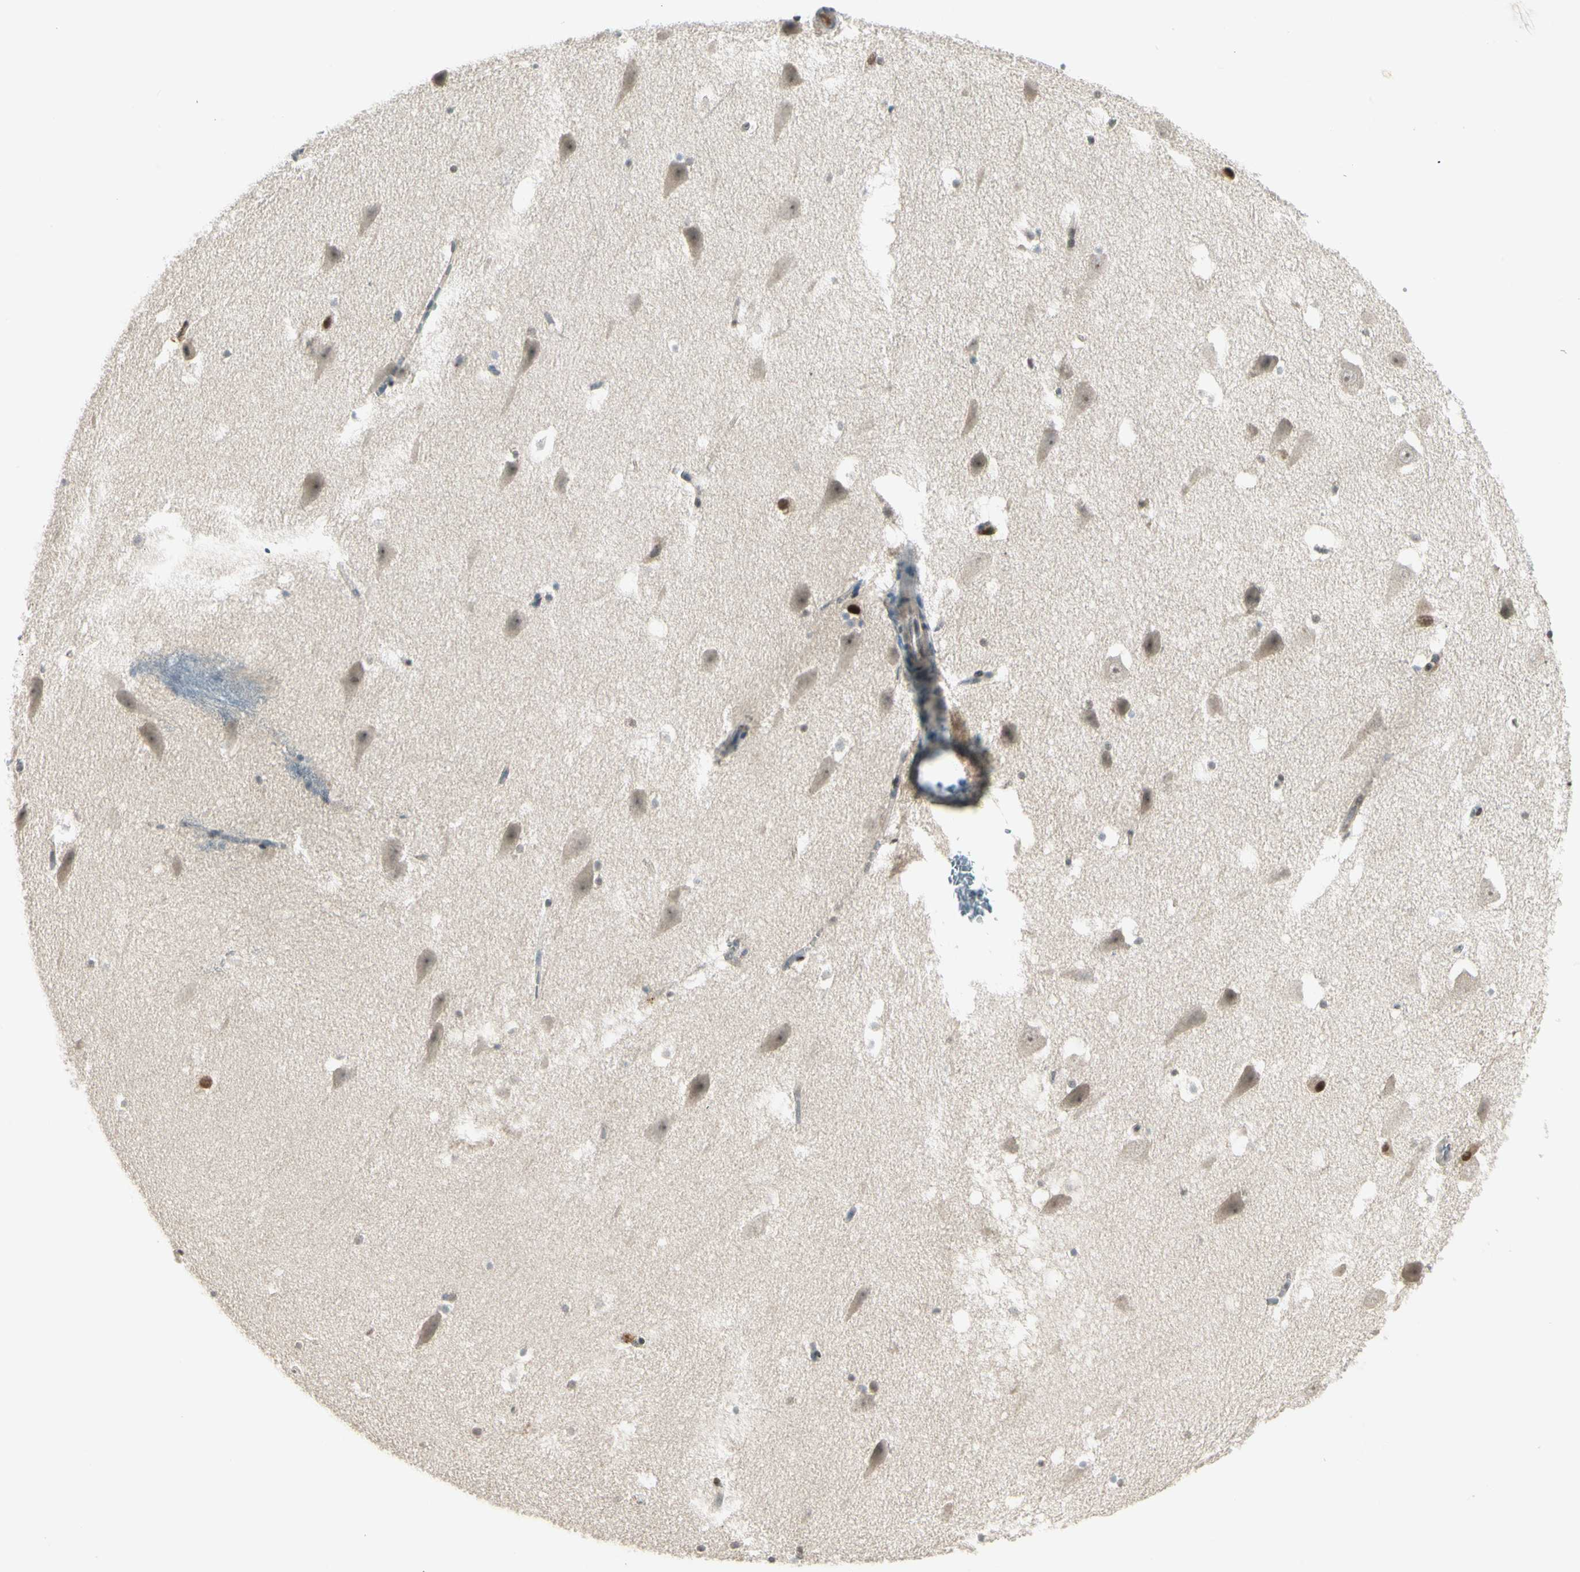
{"staining": {"intensity": "moderate", "quantity": ">75%", "location": "nuclear"}, "tissue": "hippocampus", "cell_type": "Glial cells", "image_type": "normal", "snomed": [{"axis": "morphology", "description": "Normal tissue, NOS"}, {"axis": "topography", "description": "Hippocampus"}], "caption": "Protein expression analysis of unremarkable hippocampus demonstrates moderate nuclear staining in approximately >75% of glial cells. The protein of interest is stained brown, and the nuclei are stained in blue (DAB (3,3'-diaminobenzidine) IHC with brightfield microscopy, high magnification).", "gene": "GTF3A", "patient": {"sex": "male", "age": 45}}